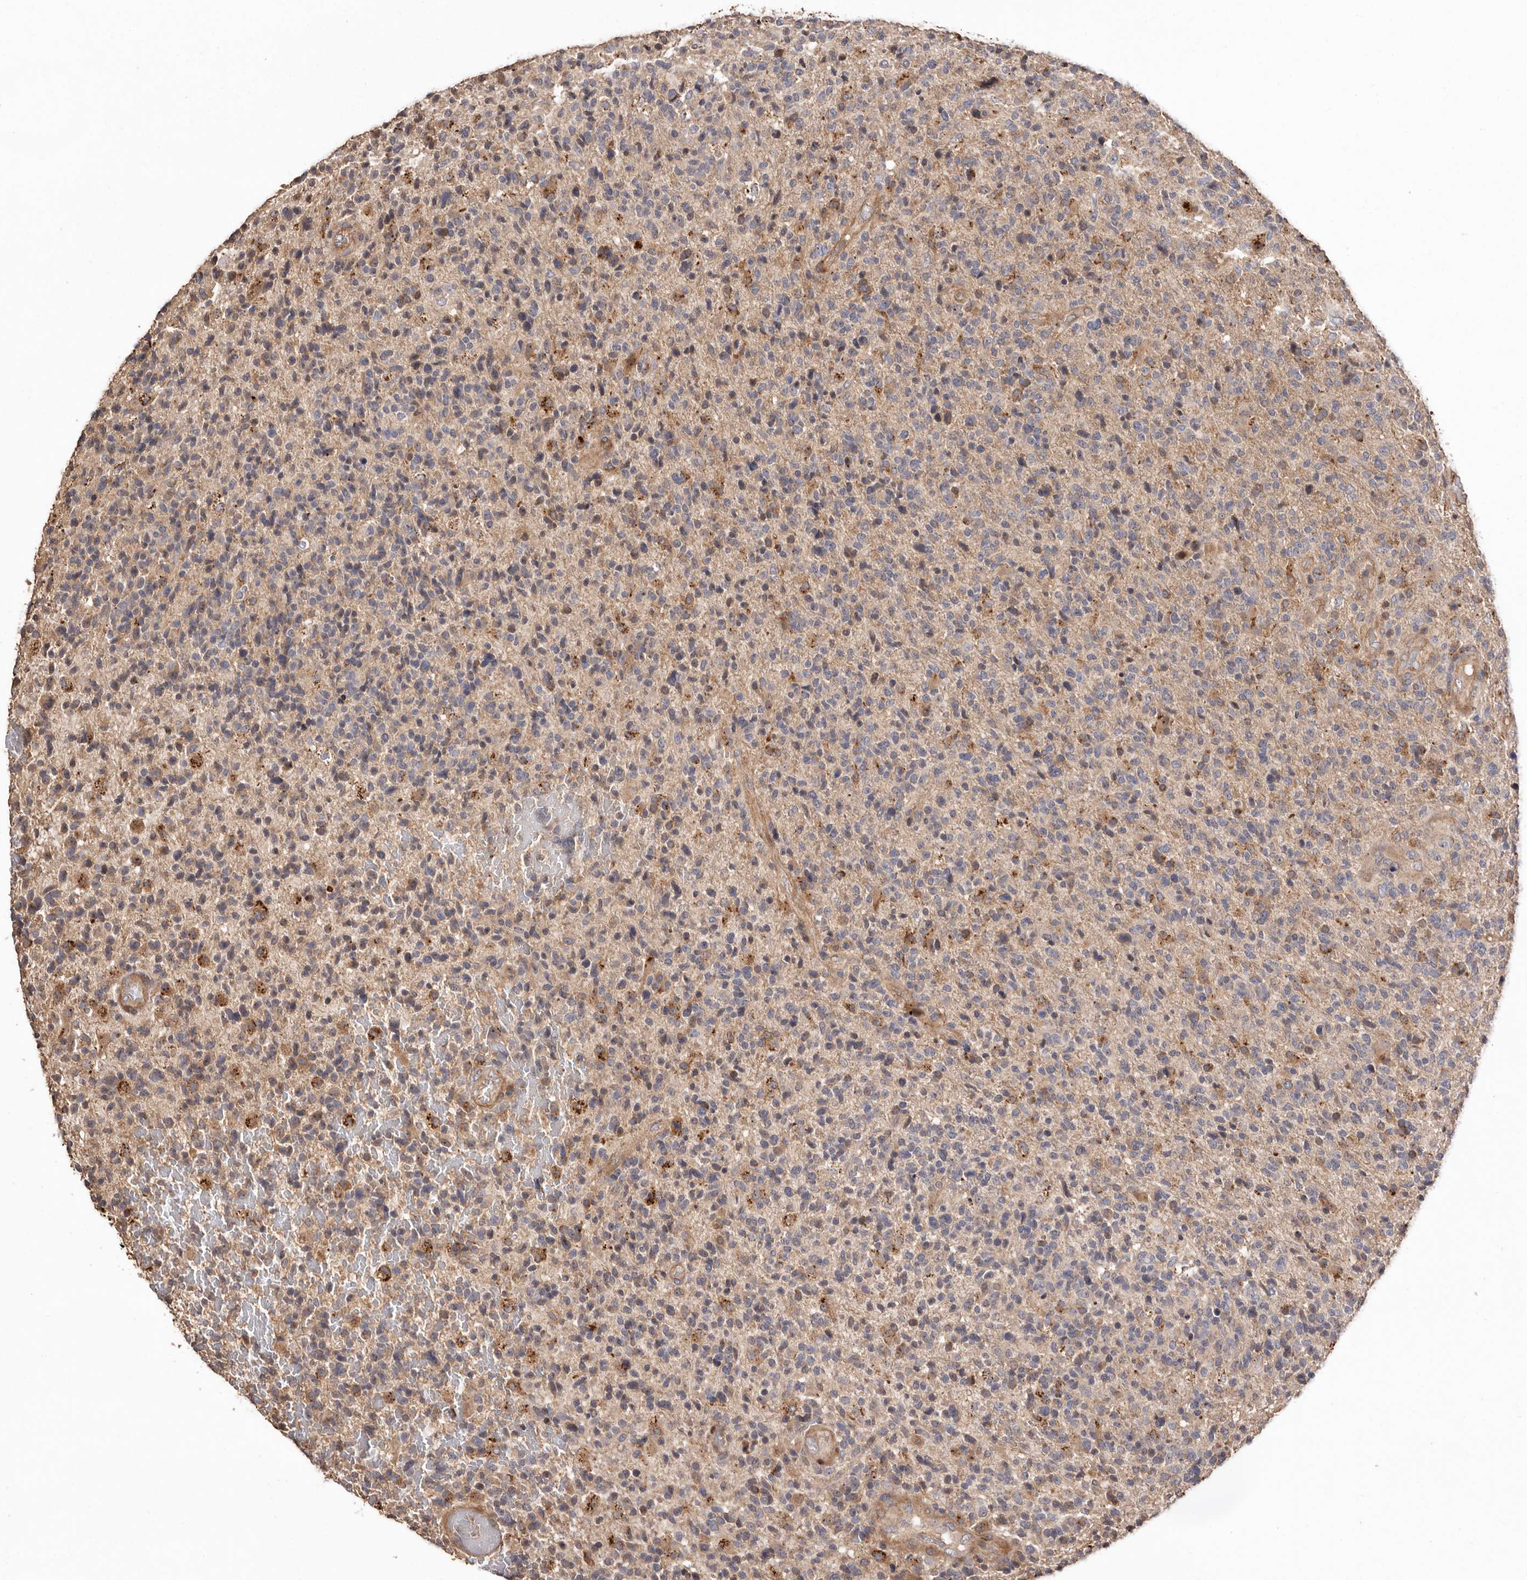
{"staining": {"intensity": "weak", "quantity": "<25%", "location": "cytoplasmic/membranous"}, "tissue": "glioma", "cell_type": "Tumor cells", "image_type": "cancer", "snomed": [{"axis": "morphology", "description": "Glioma, malignant, High grade"}, {"axis": "topography", "description": "Brain"}], "caption": "This is an immunohistochemistry histopathology image of glioma. There is no positivity in tumor cells.", "gene": "RWDD1", "patient": {"sex": "male", "age": 72}}